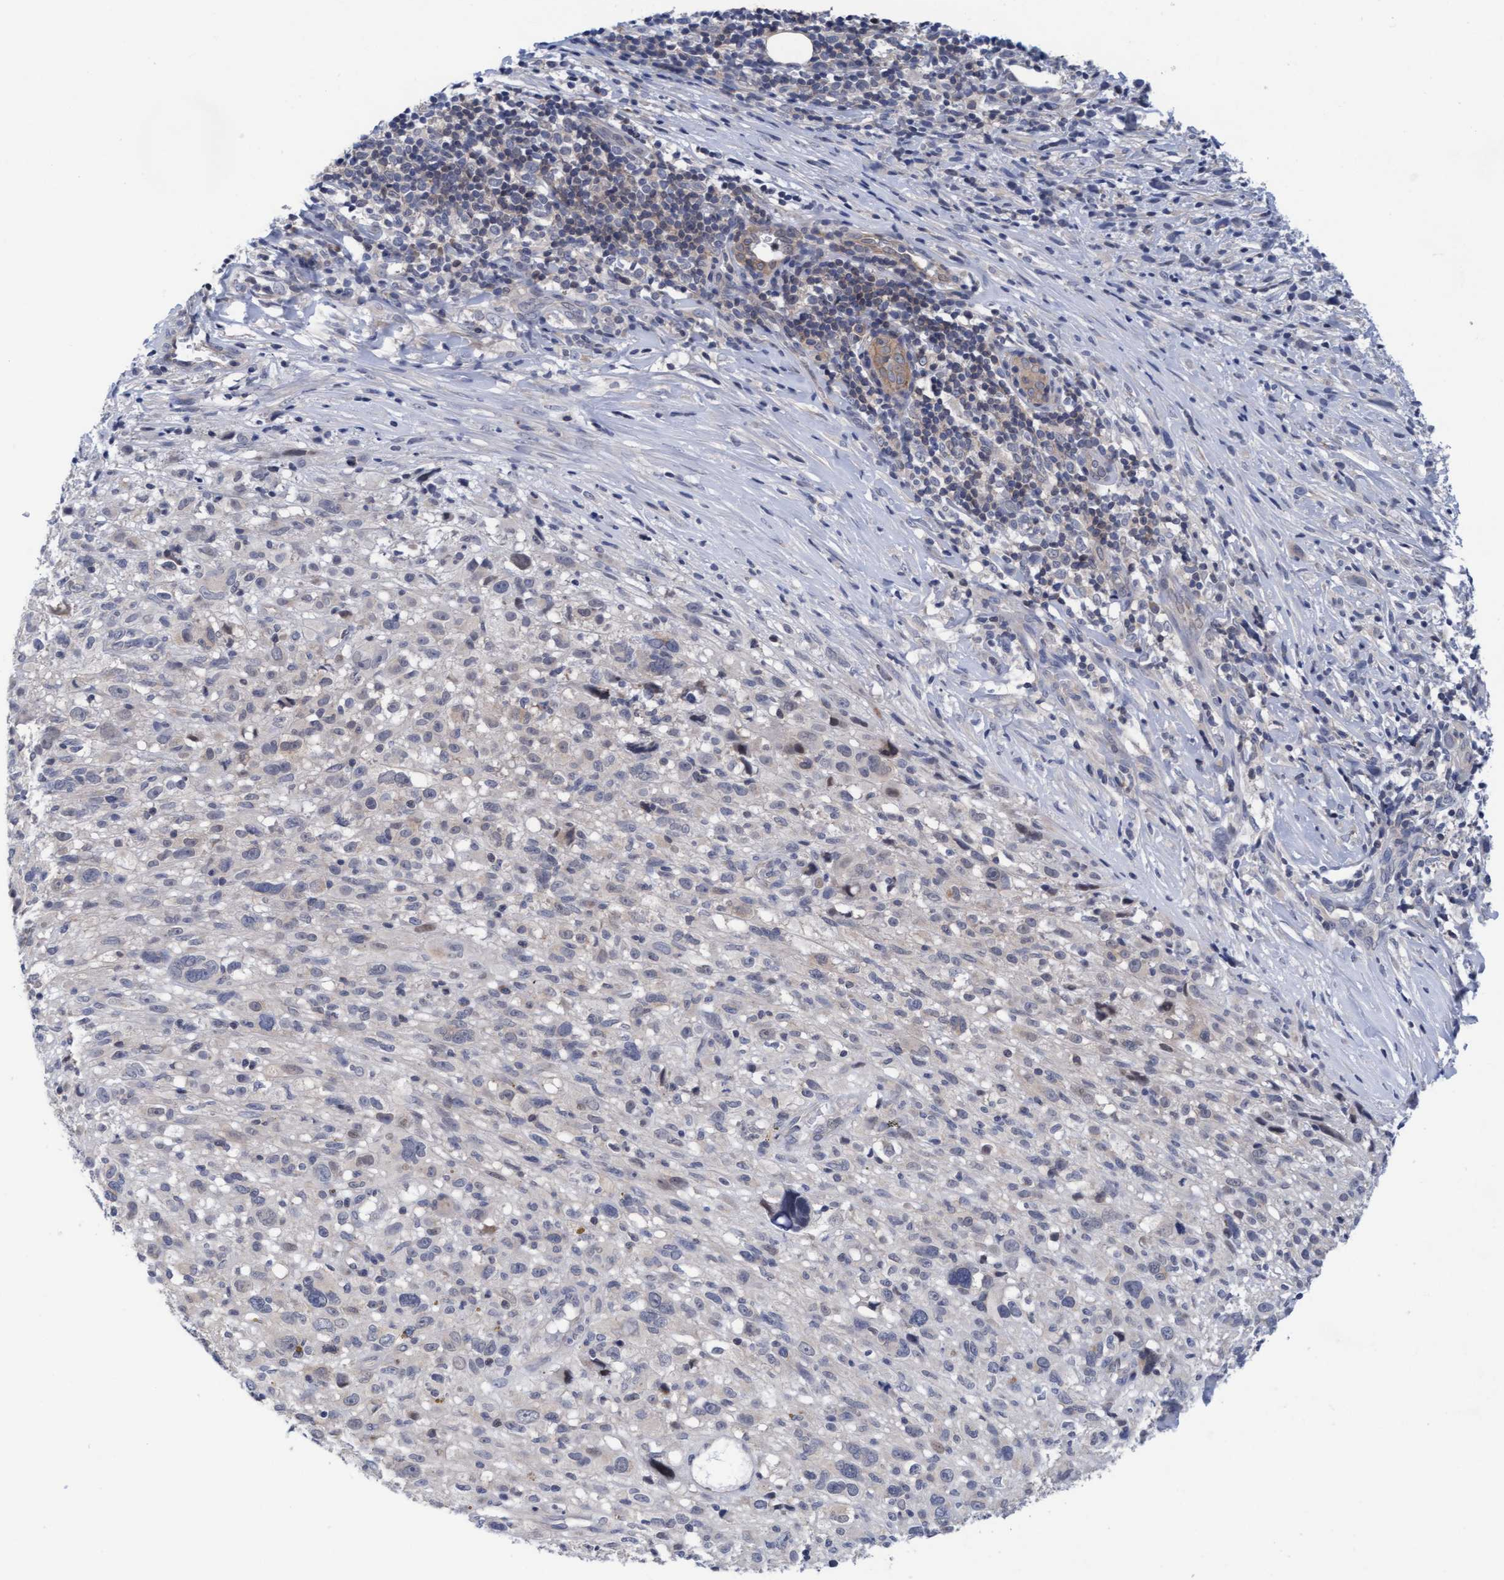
{"staining": {"intensity": "negative", "quantity": "none", "location": "none"}, "tissue": "melanoma", "cell_type": "Tumor cells", "image_type": "cancer", "snomed": [{"axis": "morphology", "description": "Malignant melanoma, NOS"}, {"axis": "topography", "description": "Skin"}], "caption": "Photomicrograph shows no protein expression in tumor cells of malignant melanoma tissue.", "gene": "PLCD1", "patient": {"sex": "female", "age": 55}}